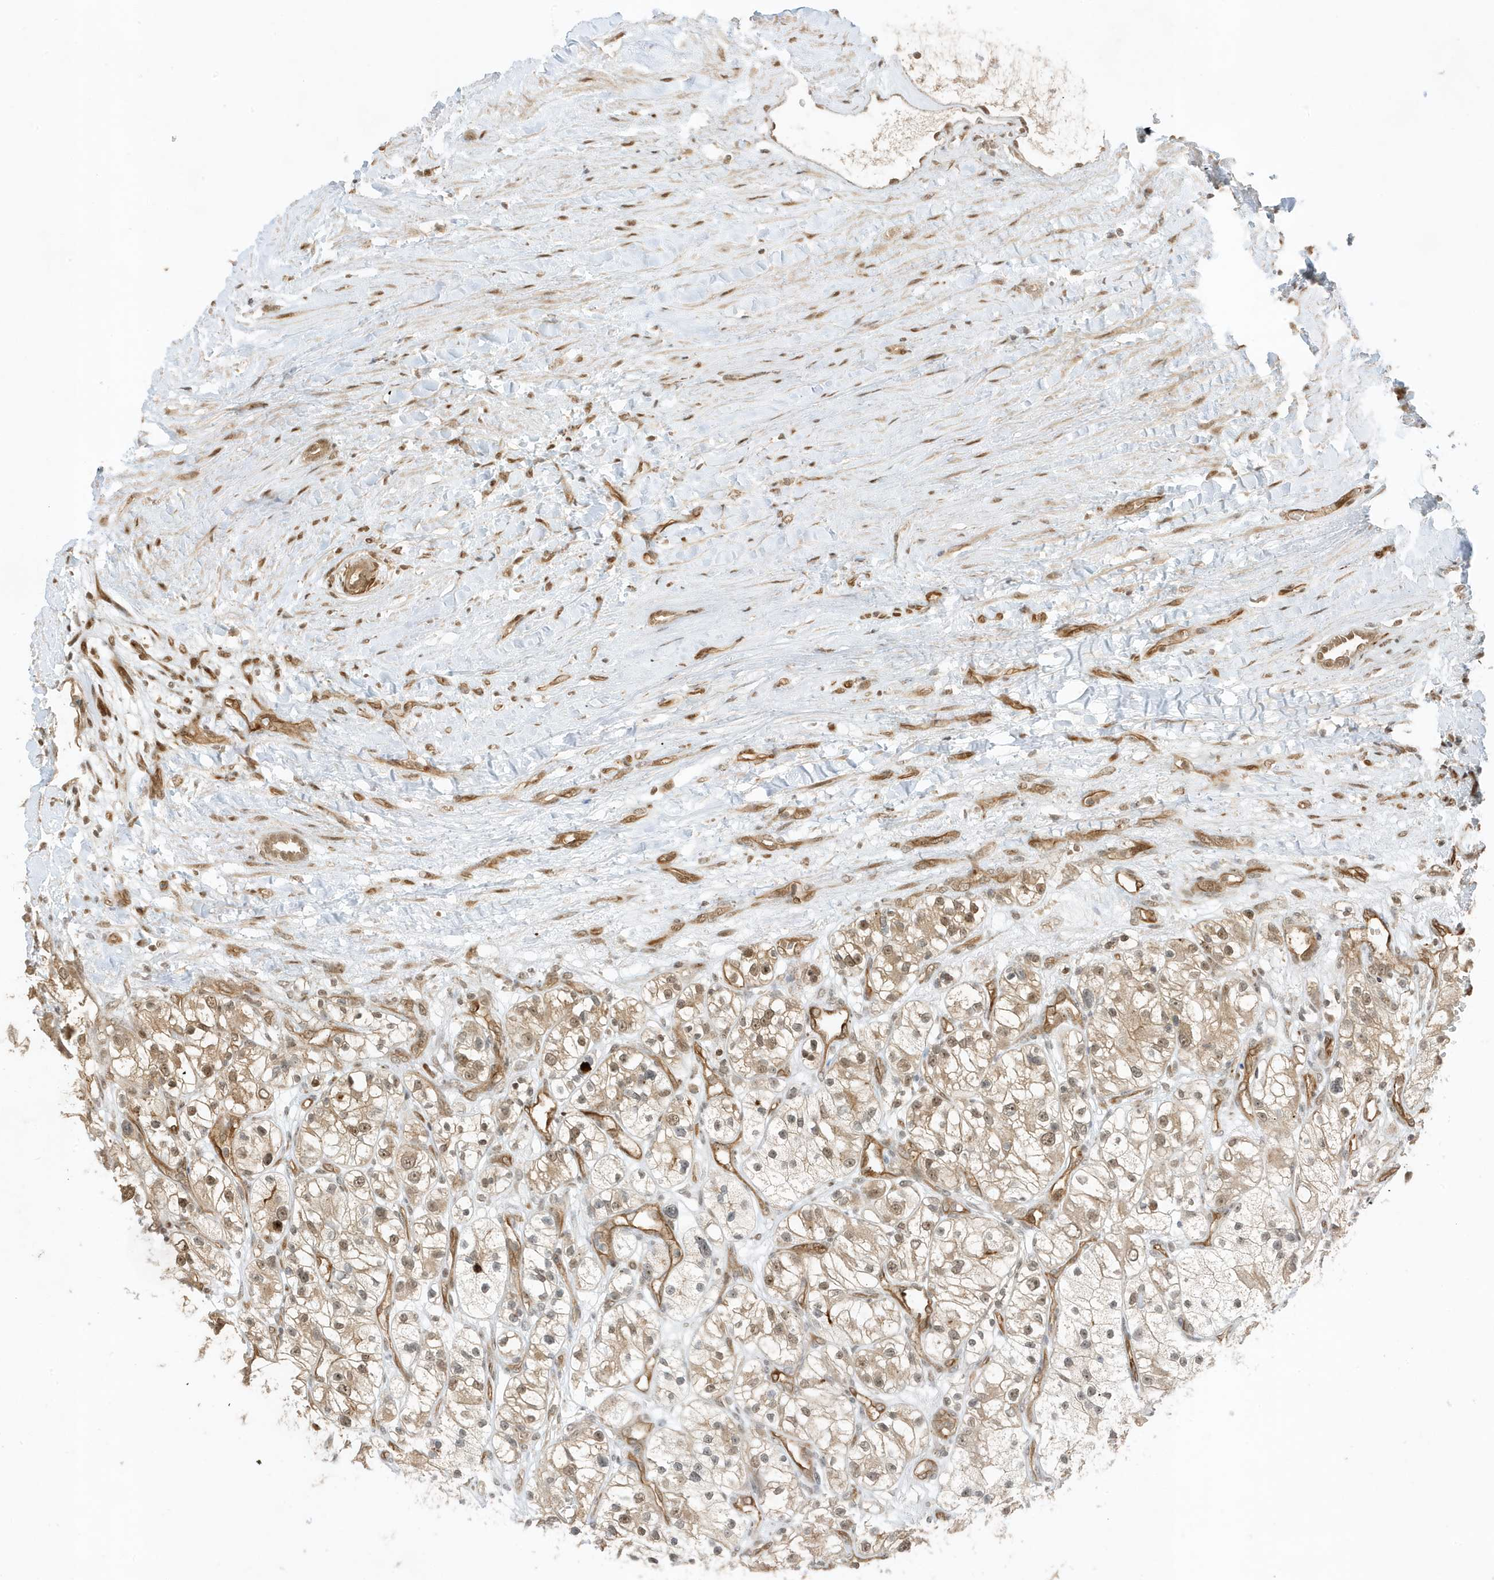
{"staining": {"intensity": "weak", "quantity": ">75%", "location": "cytoplasmic/membranous,nuclear"}, "tissue": "renal cancer", "cell_type": "Tumor cells", "image_type": "cancer", "snomed": [{"axis": "morphology", "description": "Adenocarcinoma, NOS"}, {"axis": "topography", "description": "Kidney"}], "caption": "Renal cancer stained with a brown dye exhibits weak cytoplasmic/membranous and nuclear positive expression in about >75% of tumor cells.", "gene": "ZBTB41", "patient": {"sex": "female", "age": 57}}